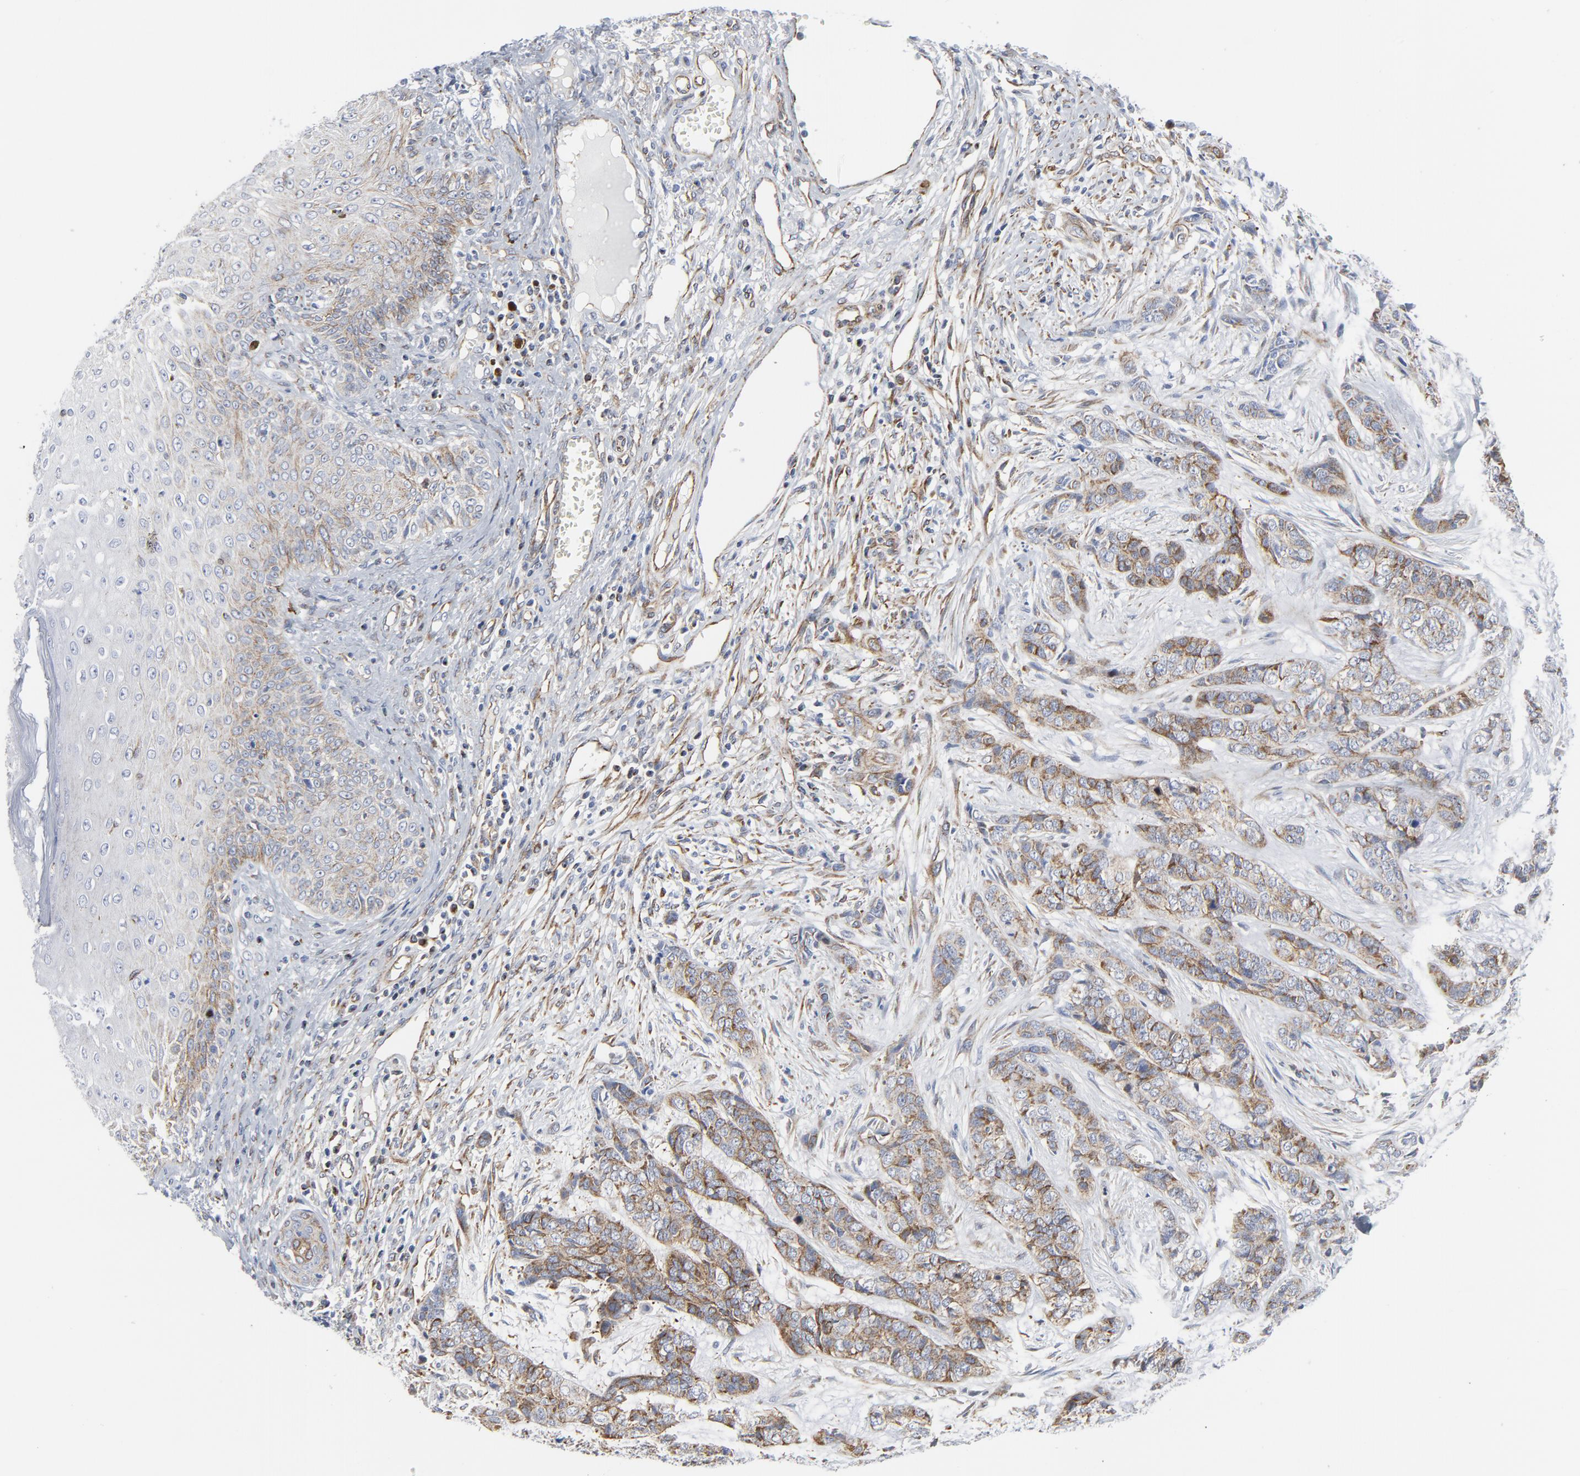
{"staining": {"intensity": "moderate", "quantity": "<25%", "location": "cytoplasmic/membranous"}, "tissue": "skin cancer", "cell_type": "Tumor cells", "image_type": "cancer", "snomed": [{"axis": "morphology", "description": "Basal cell carcinoma"}, {"axis": "topography", "description": "Skin"}], "caption": "IHC photomicrograph of neoplastic tissue: skin cancer stained using immunohistochemistry shows low levels of moderate protein expression localized specifically in the cytoplasmic/membranous of tumor cells, appearing as a cytoplasmic/membranous brown color.", "gene": "TUBB1", "patient": {"sex": "female", "age": 64}}